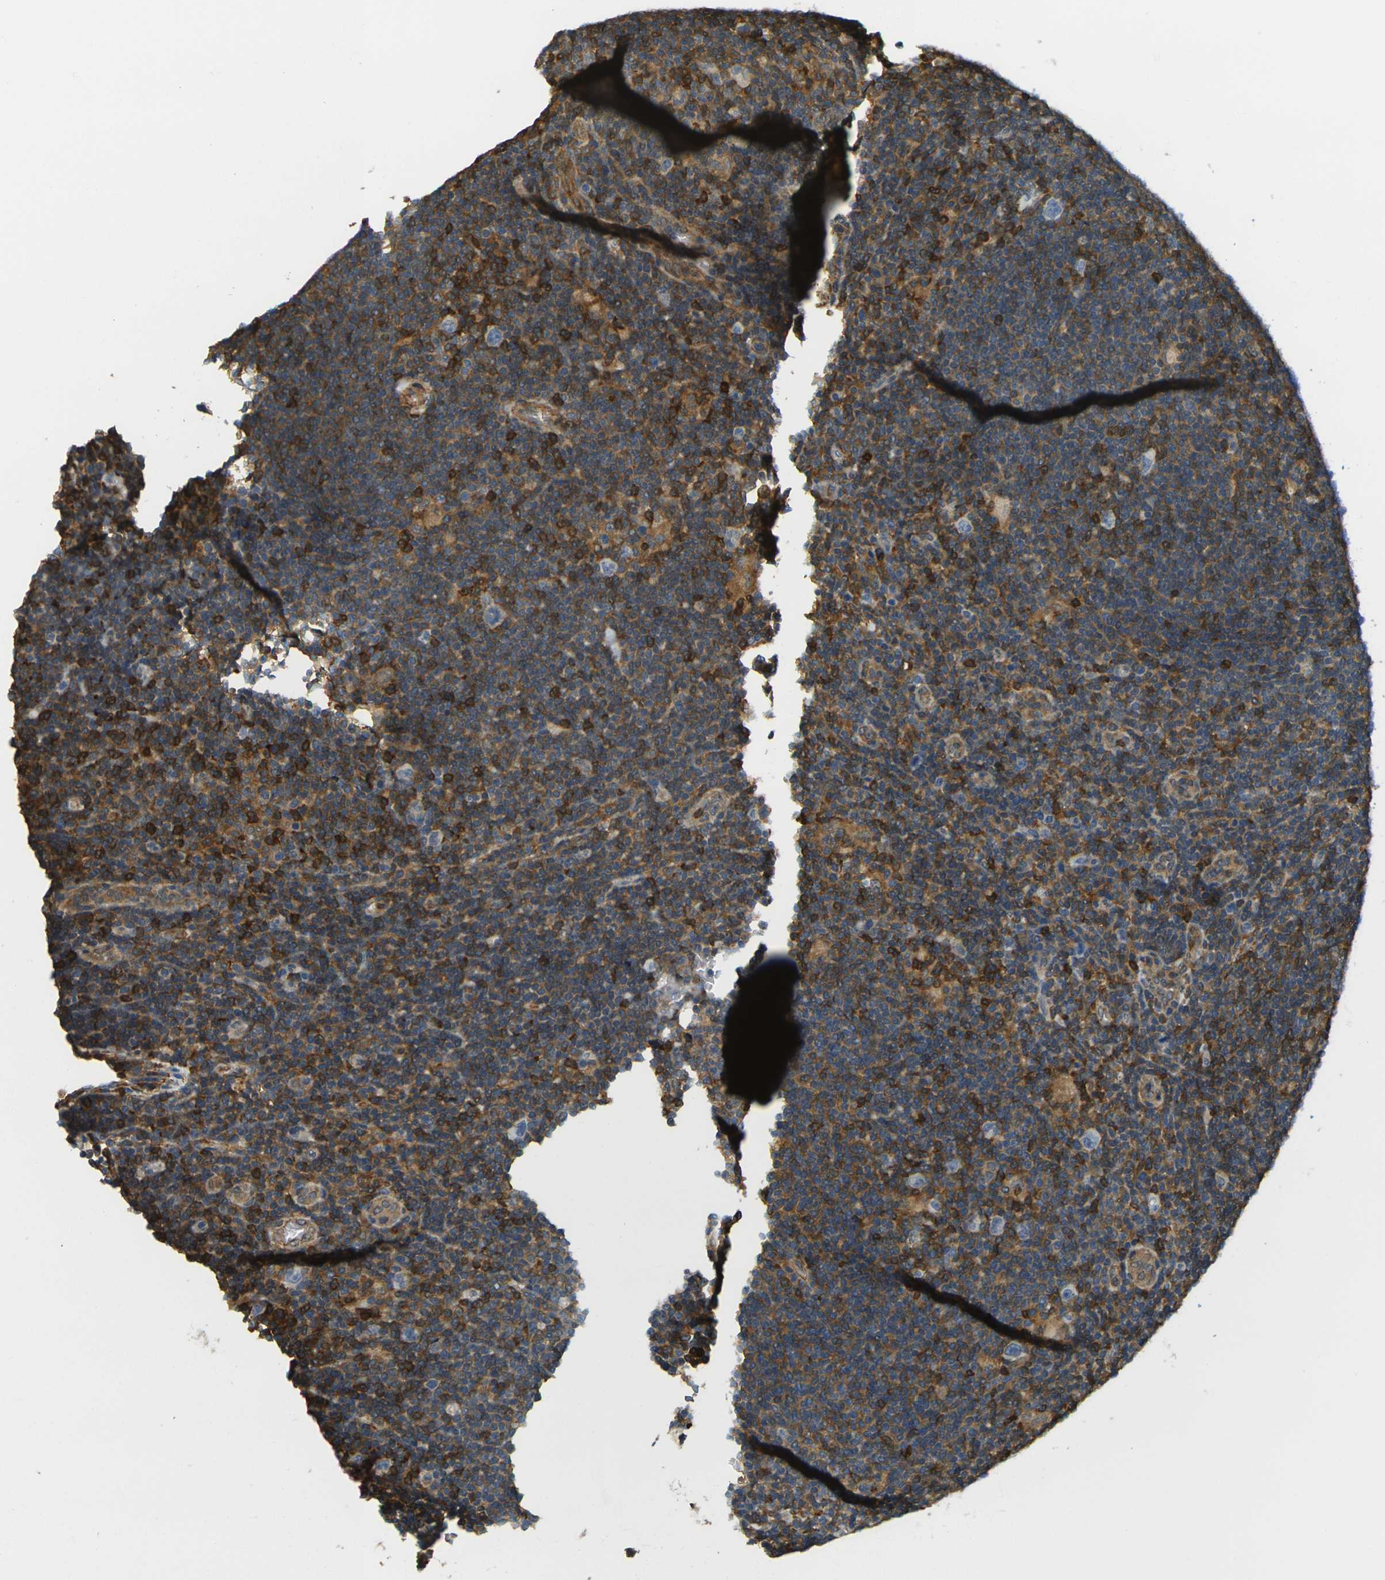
{"staining": {"intensity": "negative", "quantity": "none", "location": "none"}, "tissue": "lymphoma", "cell_type": "Tumor cells", "image_type": "cancer", "snomed": [{"axis": "morphology", "description": "Hodgkin's disease, NOS"}, {"axis": "topography", "description": "Lymph node"}], "caption": "Immunohistochemical staining of human Hodgkin's disease demonstrates no significant expression in tumor cells.", "gene": "LASP1", "patient": {"sex": "female", "age": 57}}